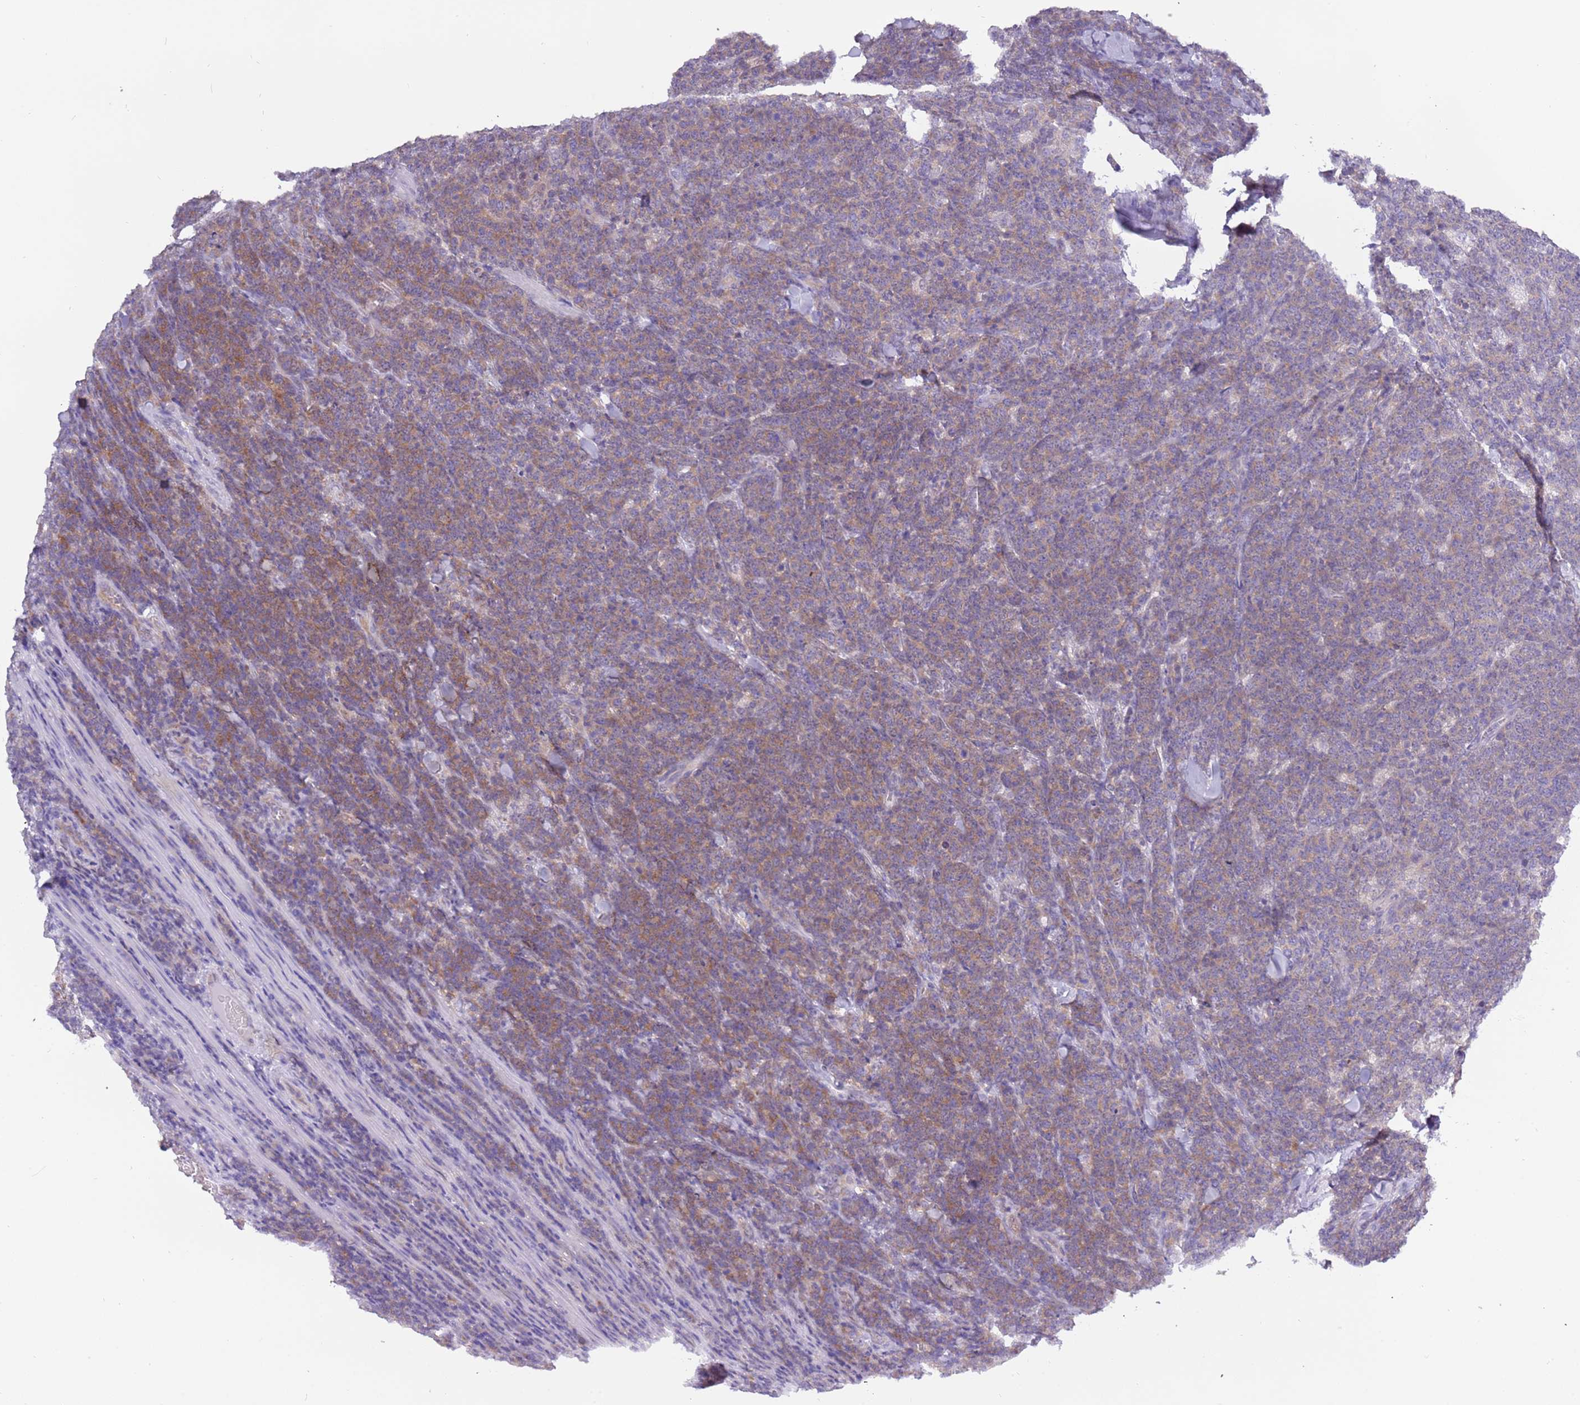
{"staining": {"intensity": "moderate", "quantity": "25%-75%", "location": "cytoplasmic/membranous"}, "tissue": "lymphoma", "cell_type": "Tumor cells", "image_type": "cancer", "snomed": [{"axis": "morphology", "description": "Malignant lymphoma, non-Hodgkin's type, High grade"}, {"axis": "topography", "description": "Small intestine"}], "caption": "Protein expression analysis of human lymphoma reveals moderate cytoplasmic/membranous expression in approximately 25%-75% of tumor cells. (IHC, brightfield microscopy, high magnification).", "gene": "STIP1", "patient": {"sex": "male", "age": 8}}